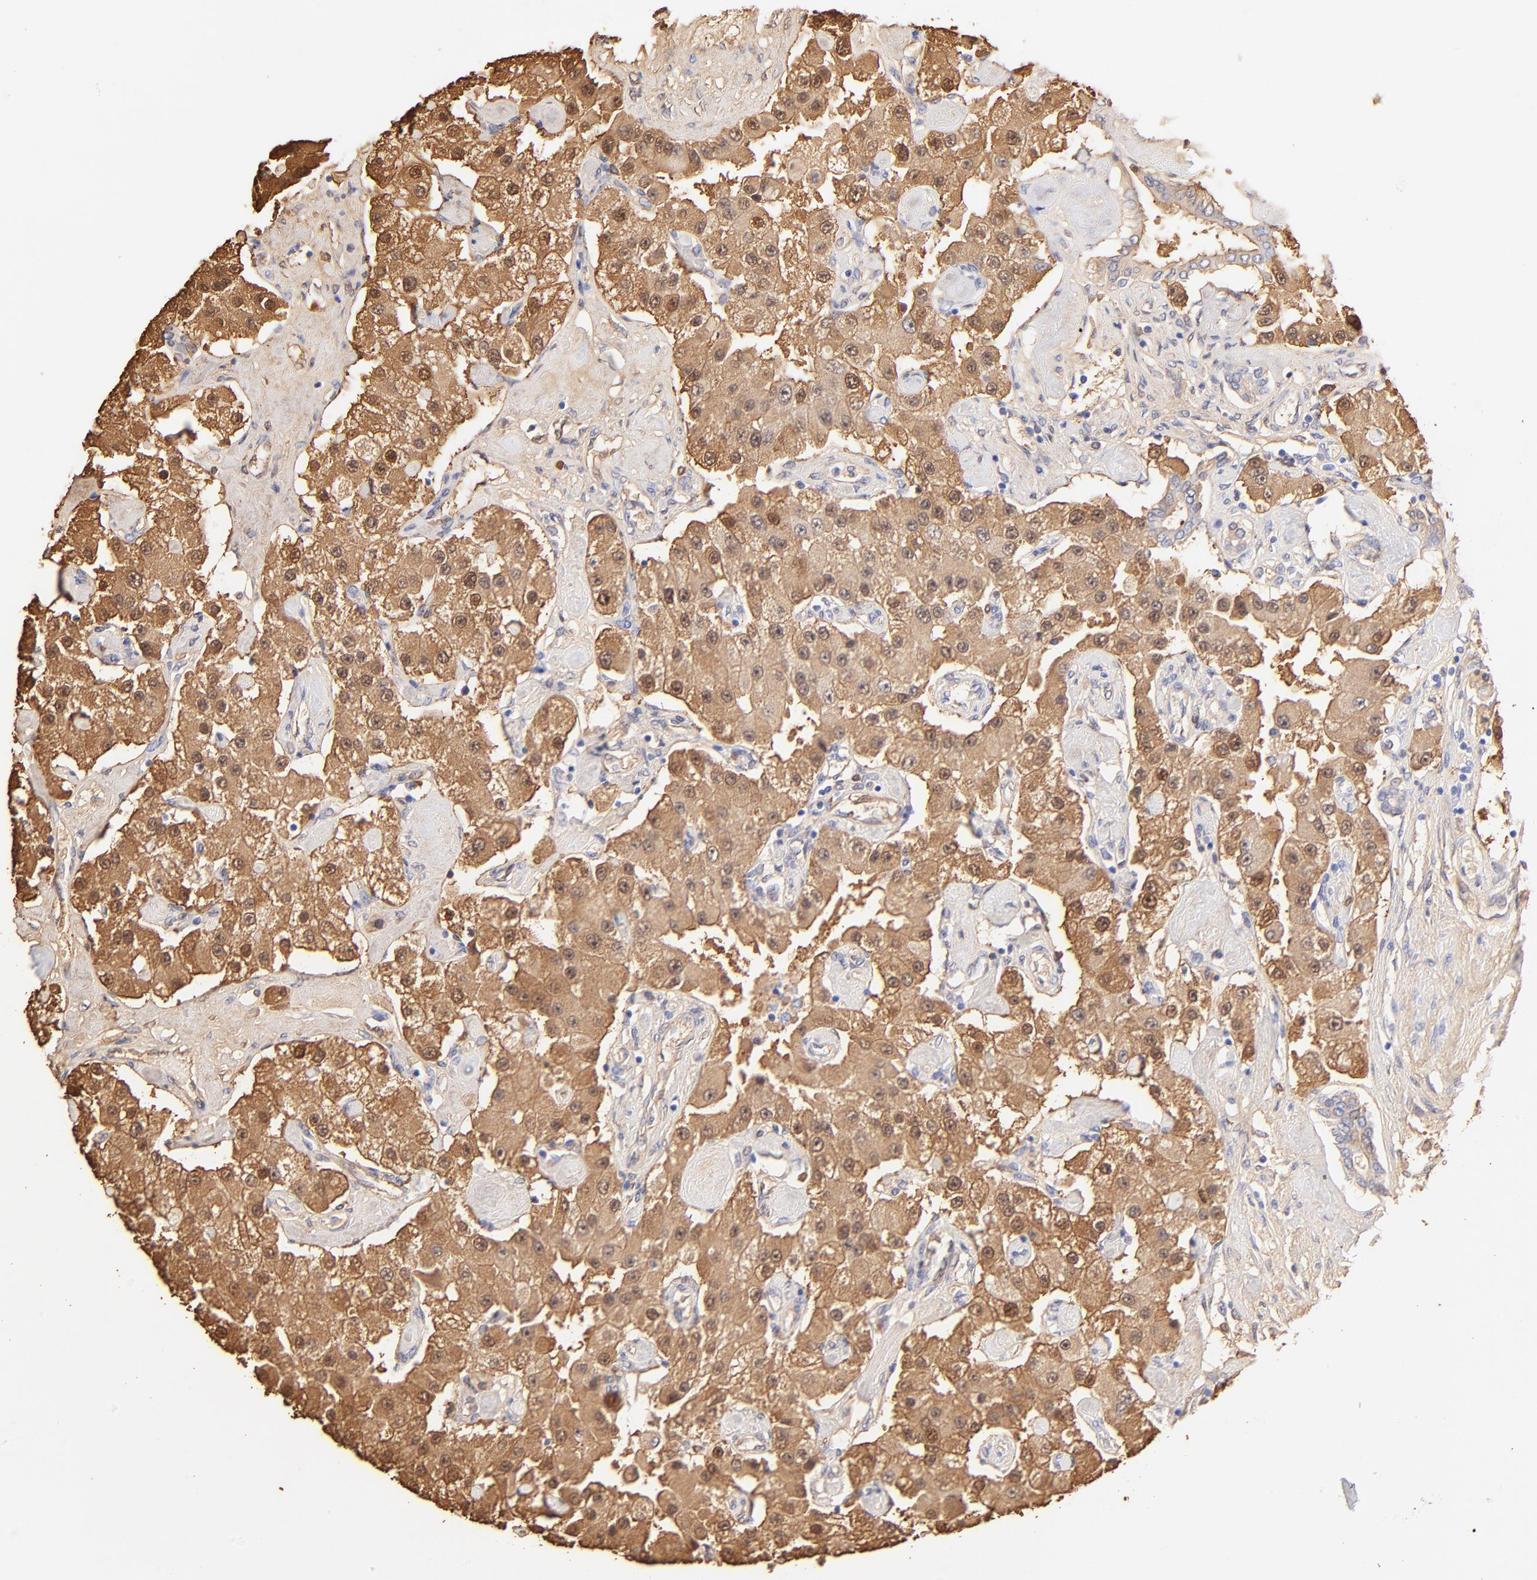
{"staining": {"intensity": "moderate", "quantity": ">75%", "location": "cytoplasmic/membranous"}, "tissue": "carcinoid", "cell_type": "Tumor cells", "image_type": "cancer", "snomed": [{"axis": "morphology", "description": "Carcinoid, malignant, NOS"}, {"axis": "topography", "description": "Pancreas"}], "caption": "Immunohistochemistry (IHC) of human carcinoid shows medium levels of moderate cytoplasmic/membranous expression in approximately >75% of tumor cells.", "gene": "ALDH1A1", "patient": {"sex": "male", "age": 41}}